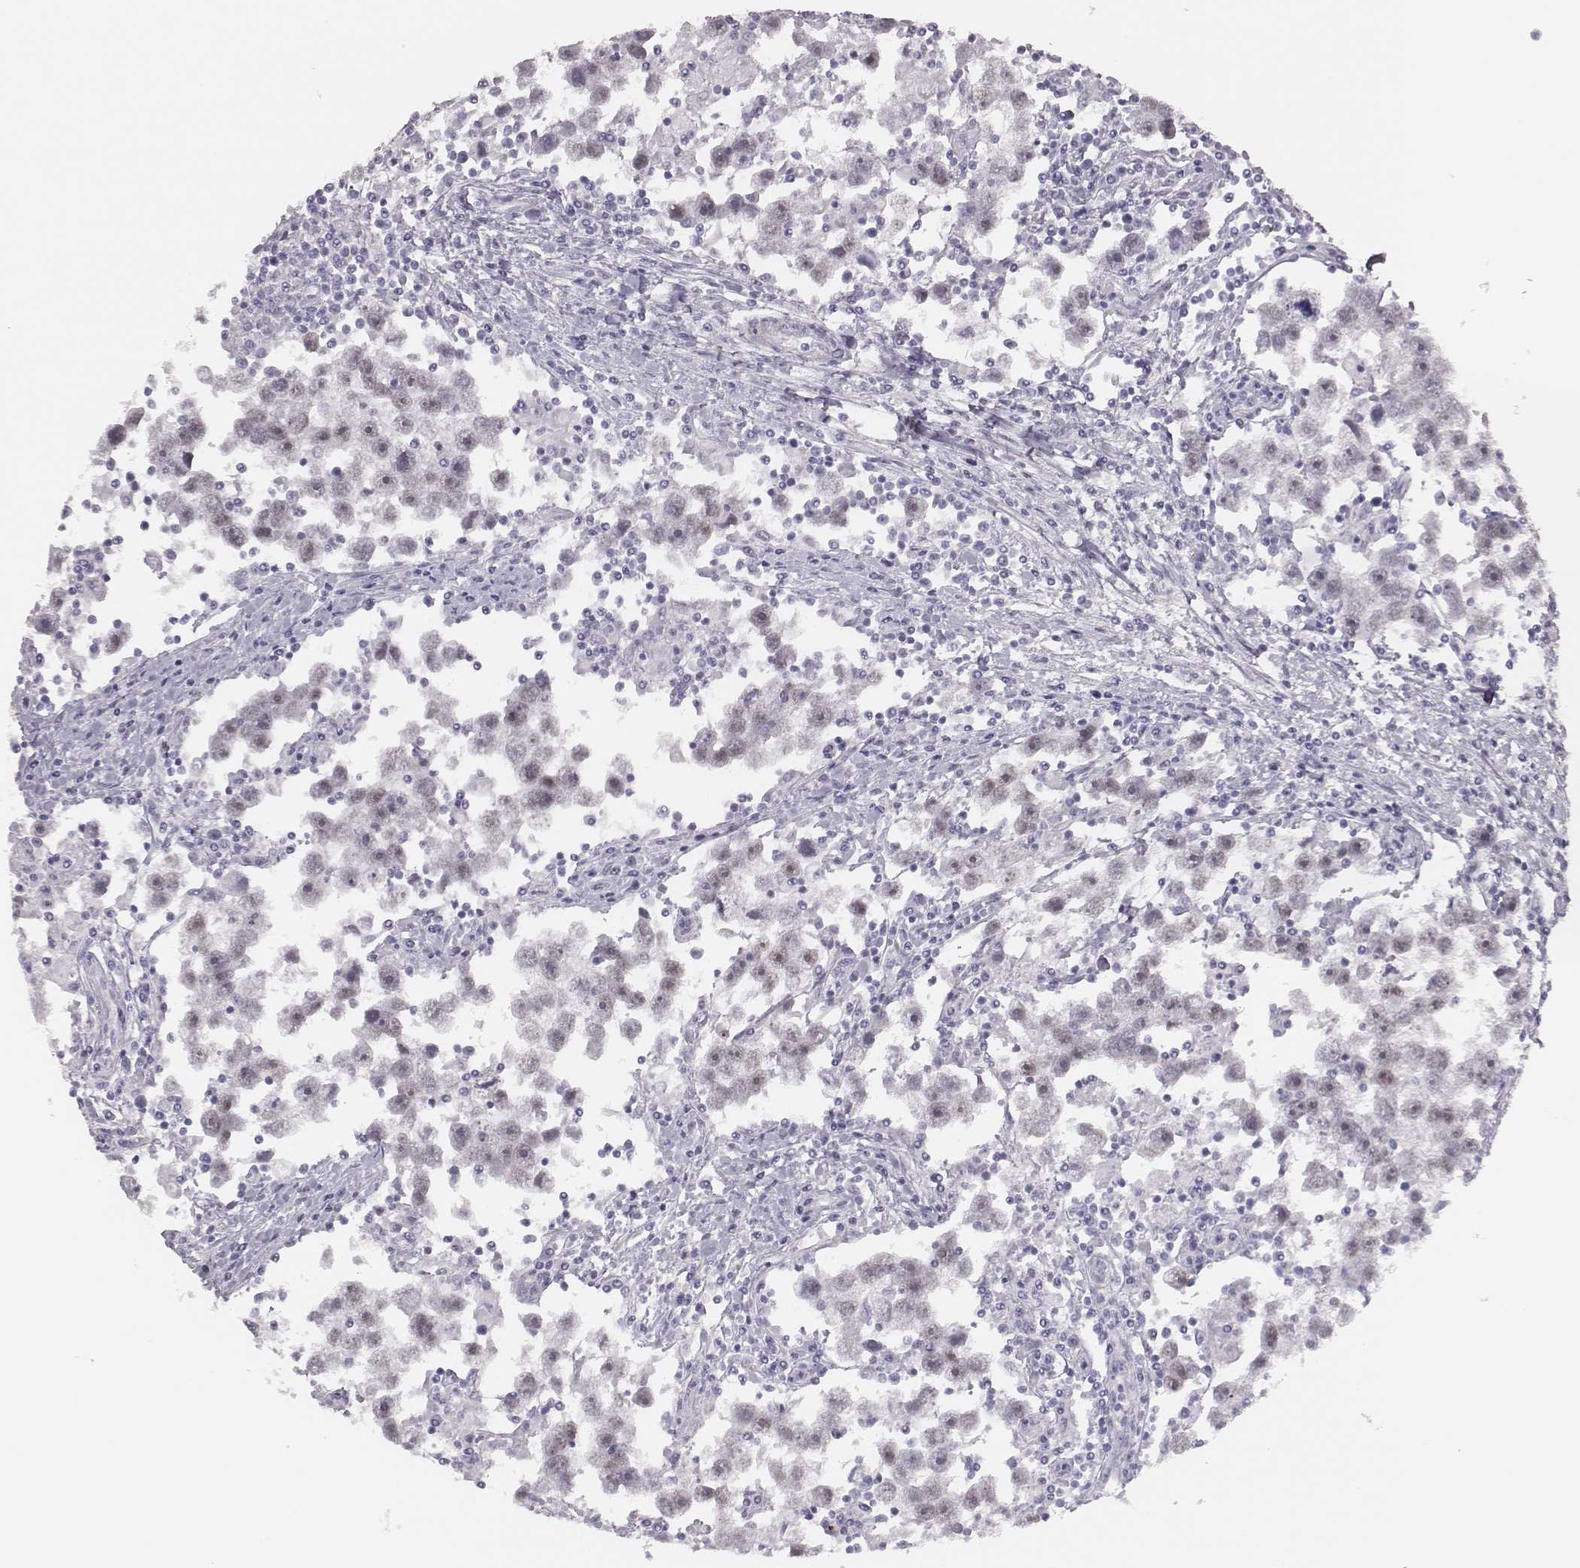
{"staining": {"intensity": "negative", "quantity": "none", "location": "none"}, "tissue": "testis cancer", "cell_type": "Tumor cells", "image_type": "cancer", "snomed": [{"axis": "morphology", "description": "Seminoma, NOS"}, {"axis": "topography", "description": "Testis"}], "caption": "Testis cancer was stained to show a protein in brown. There is no significant expression in tumor cells. (DAB (3,3'-diaminobenzidine) immunohistochemistry (IHC) with hematoxylin counter stain).", "gene": "SCML2", "patient": {"sex": "male", "age": 30}}